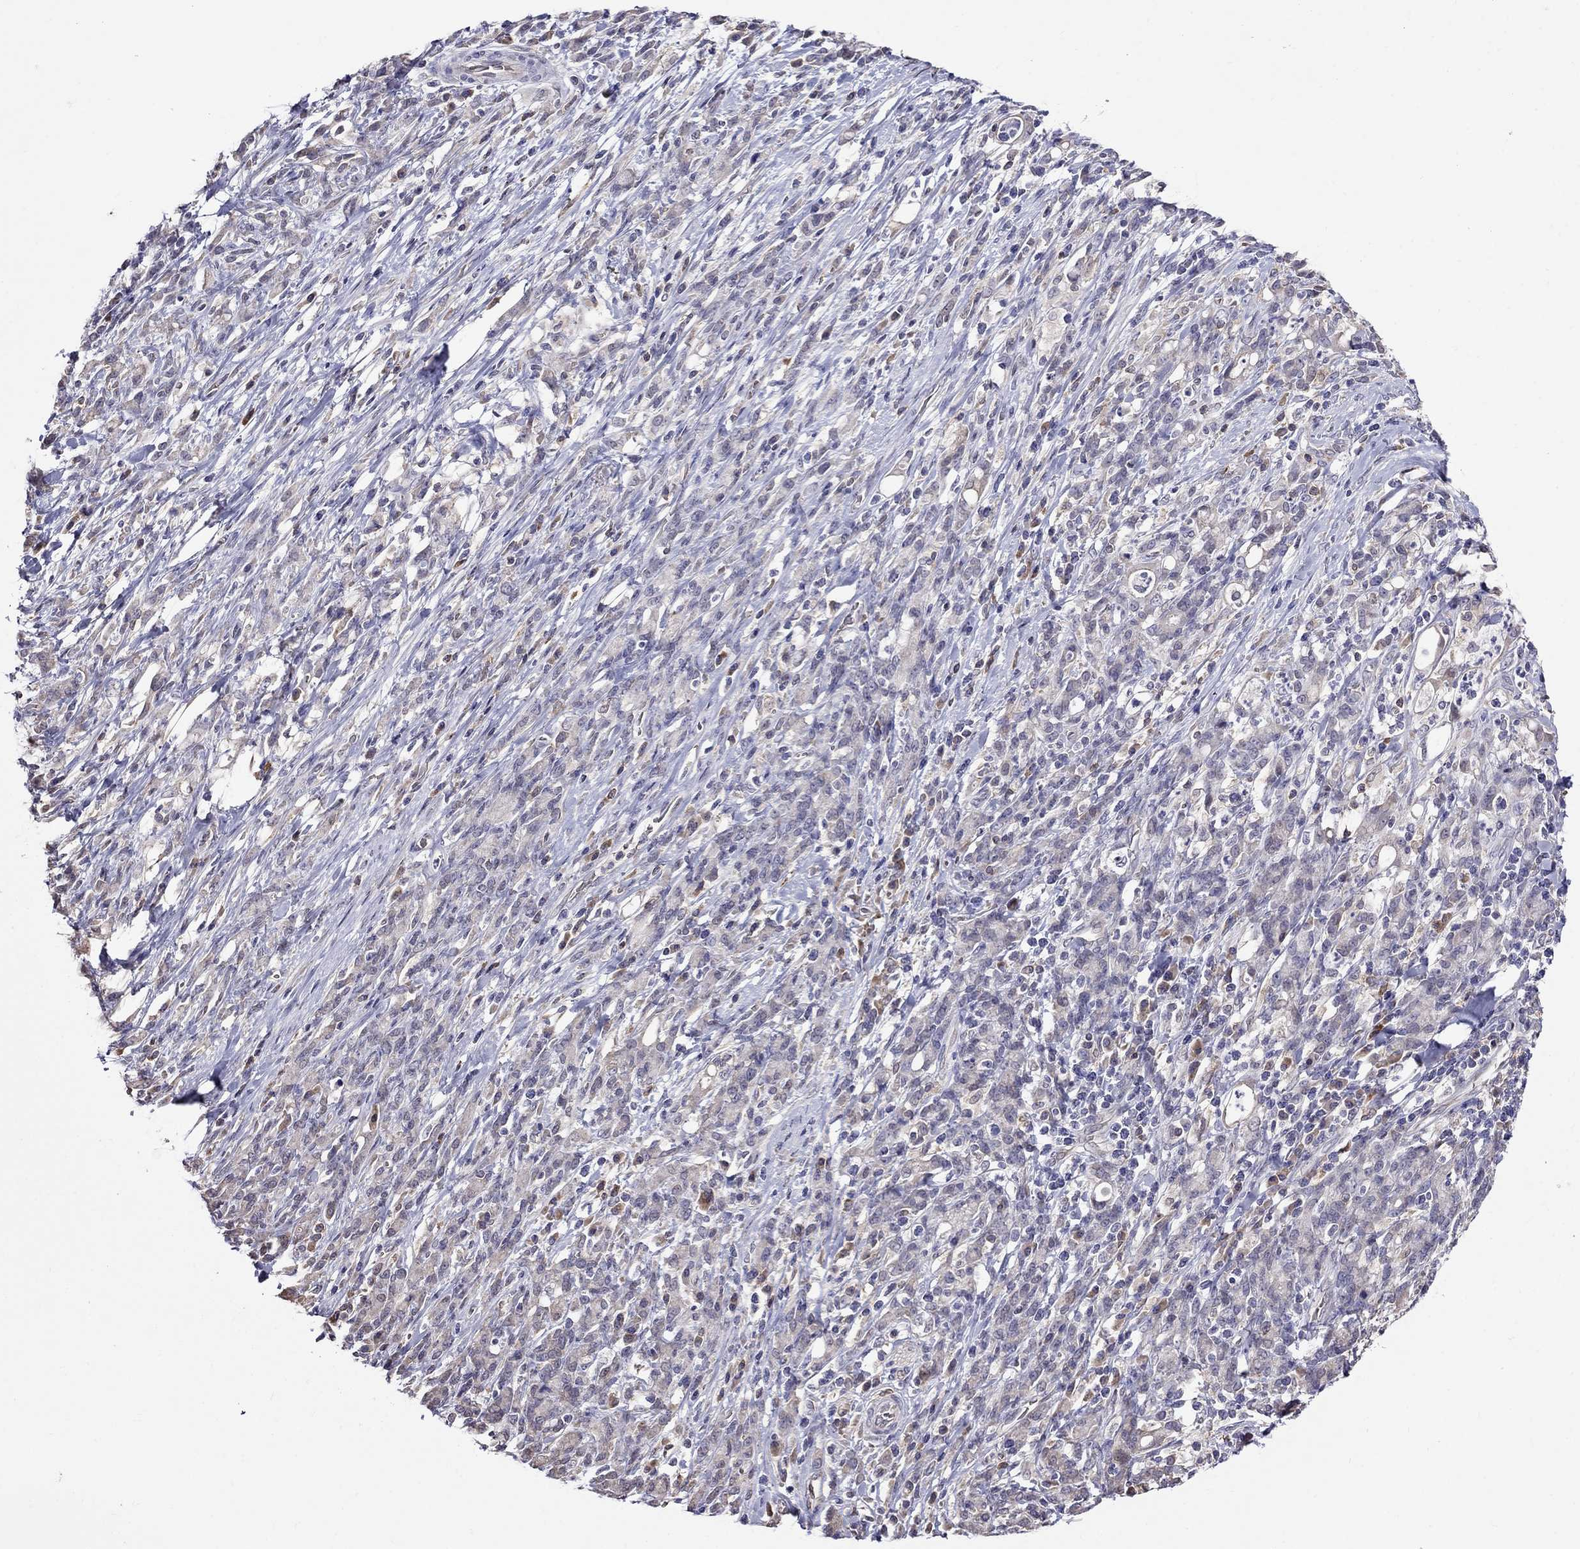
{"staining": {"intensity": "weak", "quantity": "<25%", "location": "cytoplasmic/membranous"}, "tissue": "stomach cancer", "cell_type": "Tumor cells", "image_type": "cancer", "snomed": [{"axis": "morphology", "description": "Adenocarcinoma, NOS"}, {"axis": "topography", "description": "Stomach"}], "caption": "This is an immunohistochemistry (IHC) image of human adenocarcinoma (stomach). There is no positivity in tumor cells.", "gene": "ADAM28", "patient": {"sex": "female", "age": 57}}